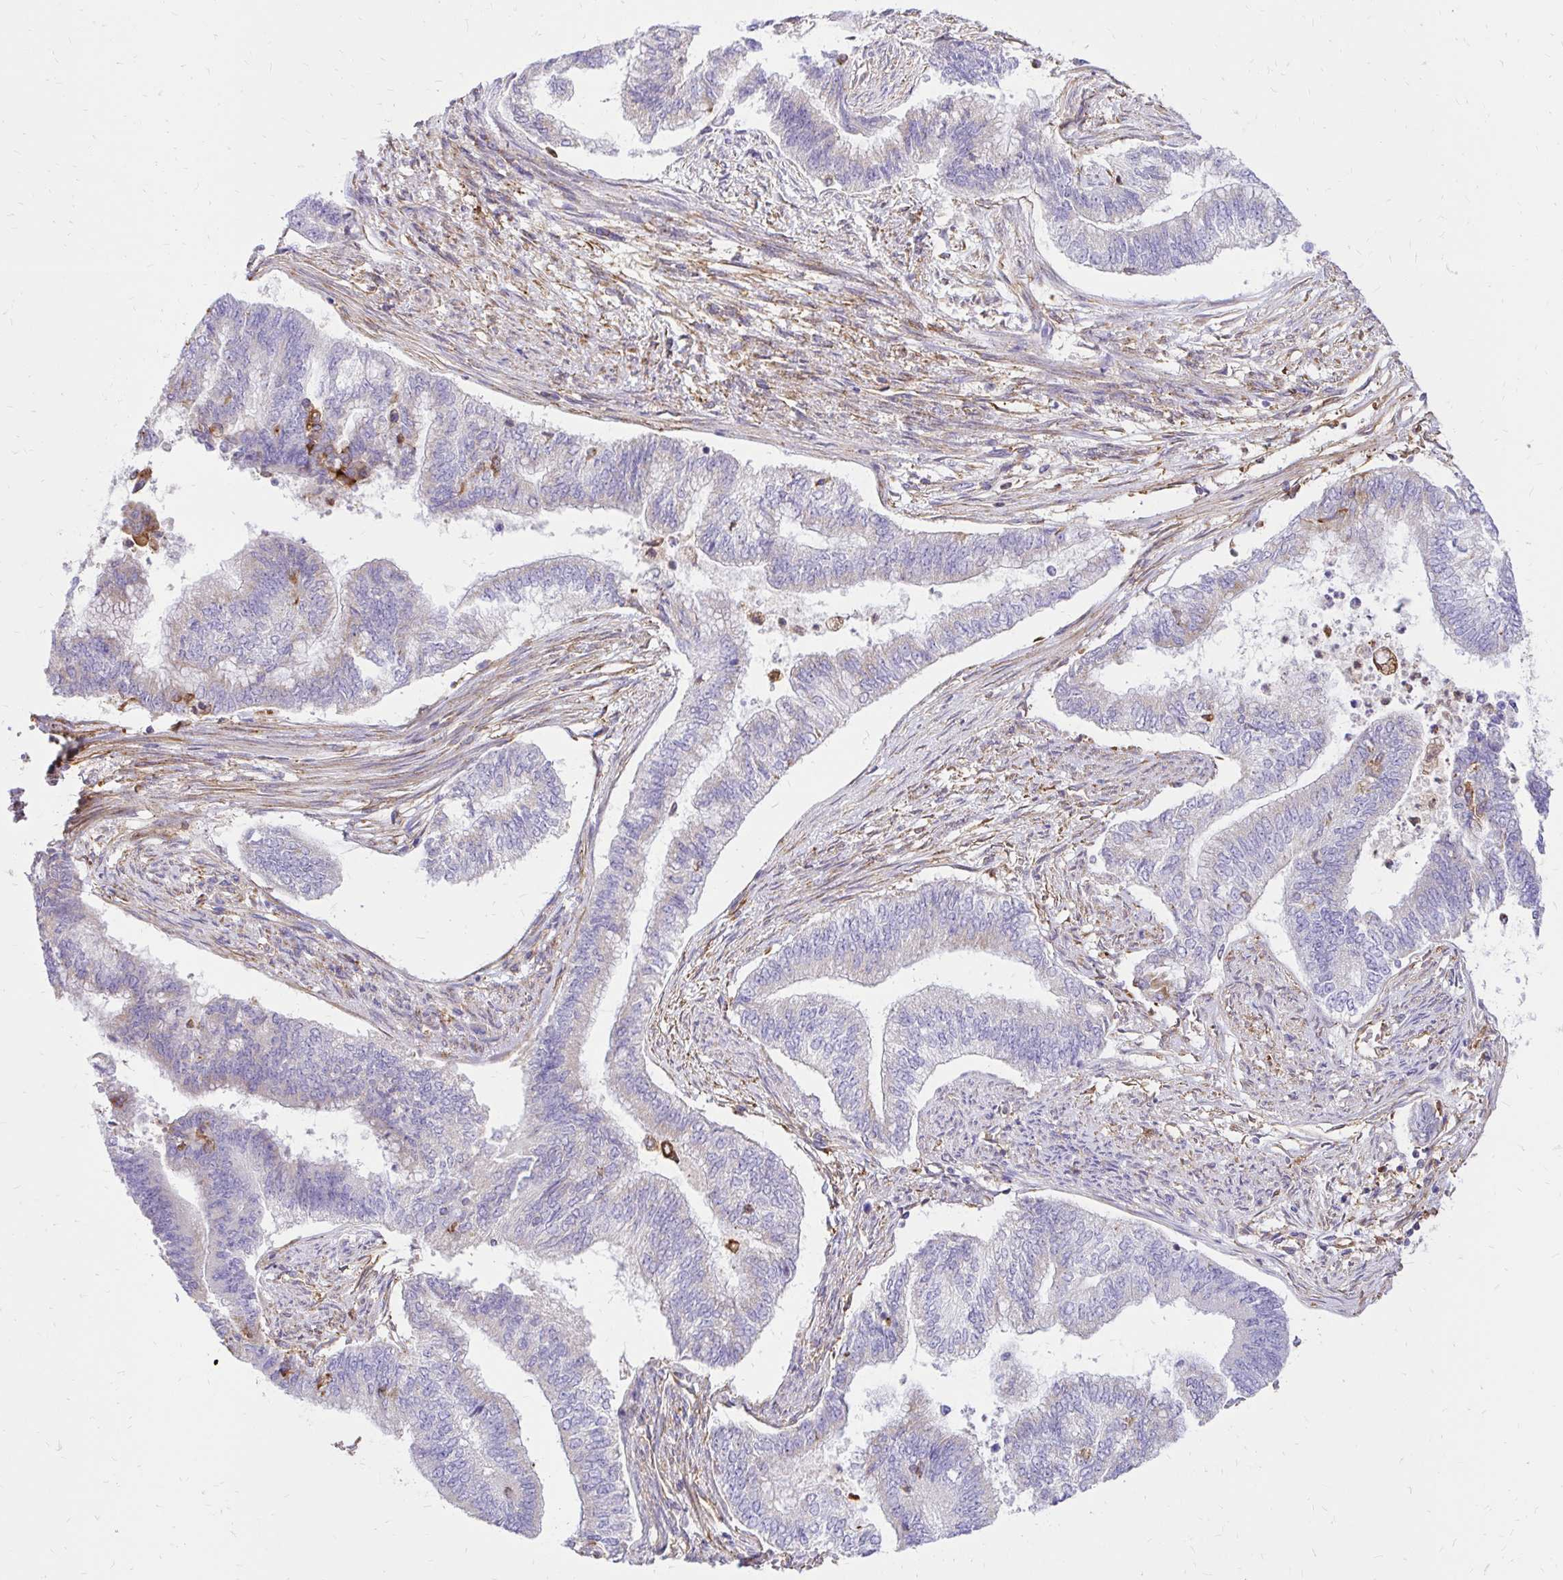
{"staining": {"intensity": "negative", "quantity": "none", "location": "none"}, "tissue": "endometrial cancer", "cell_type": "Tumor cells", "image_type": "cancer", "snomed": [{"axis": "morphology", "description": "Adenocarcinoma, NOS"}, {"axis": "topography", "description": "Endometrium"}], "caption": "A high-resolution histopathology image shows immunohistochemistry staining of adenocarcinoma (endometrial), which reveals no significant positivity in tumor cells.", "gene": "ABCB10", "patient": {"sex": "female", "age": 65}}